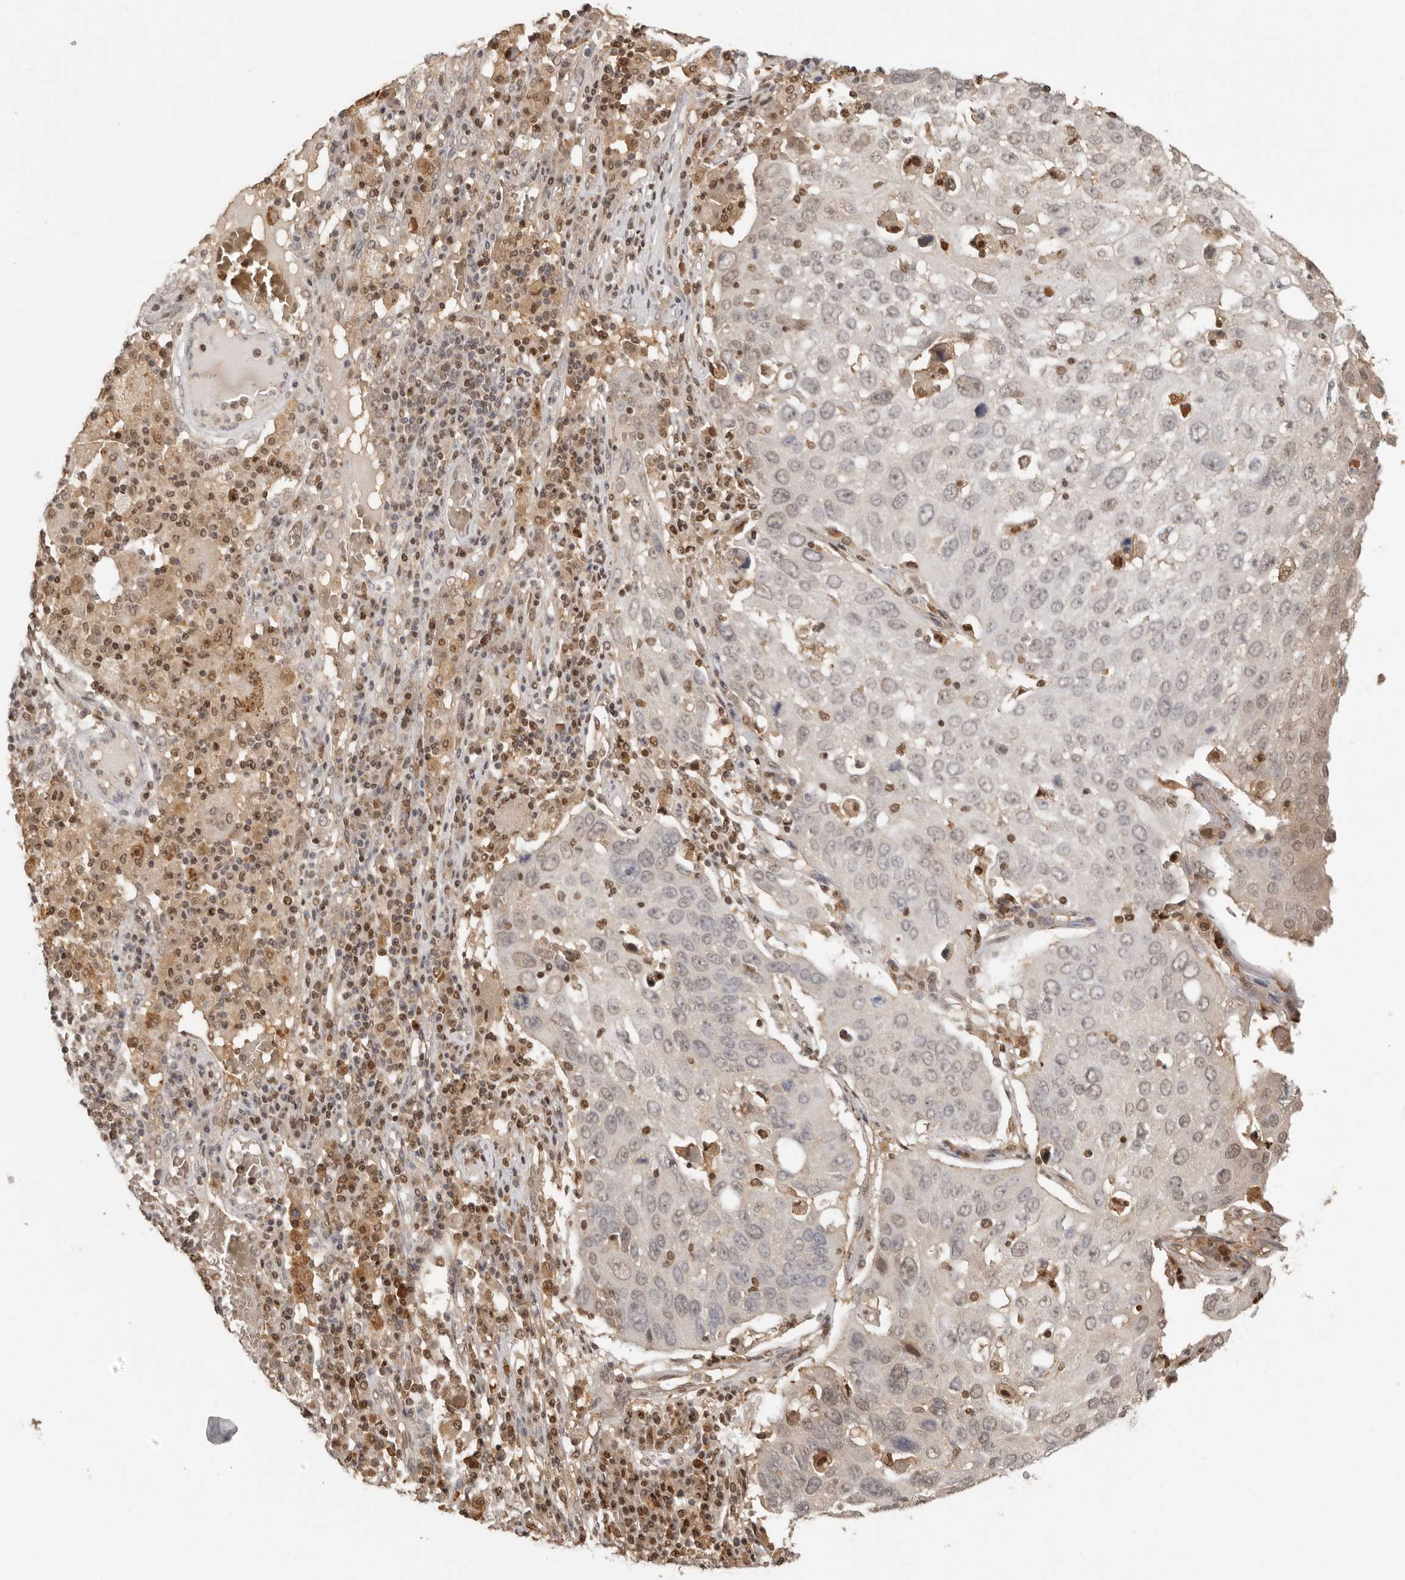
{"staining": {"intensity": "weak", "quantity": "<25%", "location": "nuclear"}, "tissue": "lung cancer", "cell_type": "Tumor cells", "image_type": "cancer", "snomed": [{"axis": "morphology", "description": "Squamous cell carcinoma, NOS"}, {"axis": "topography", "description": "Lung"}], "caption": "This is a photomicrograph of immunohistochemistry (IHC) staining of lung cancer, which shows no staining in tumor cells. The staining was performed using DAB to visualize the protein expression in brown, while the nuclei were stained in blue with hematoxylin (Magnification: 20x).", "gene": "PSMA5", "patient": {"sex": "male", "age": 65}}